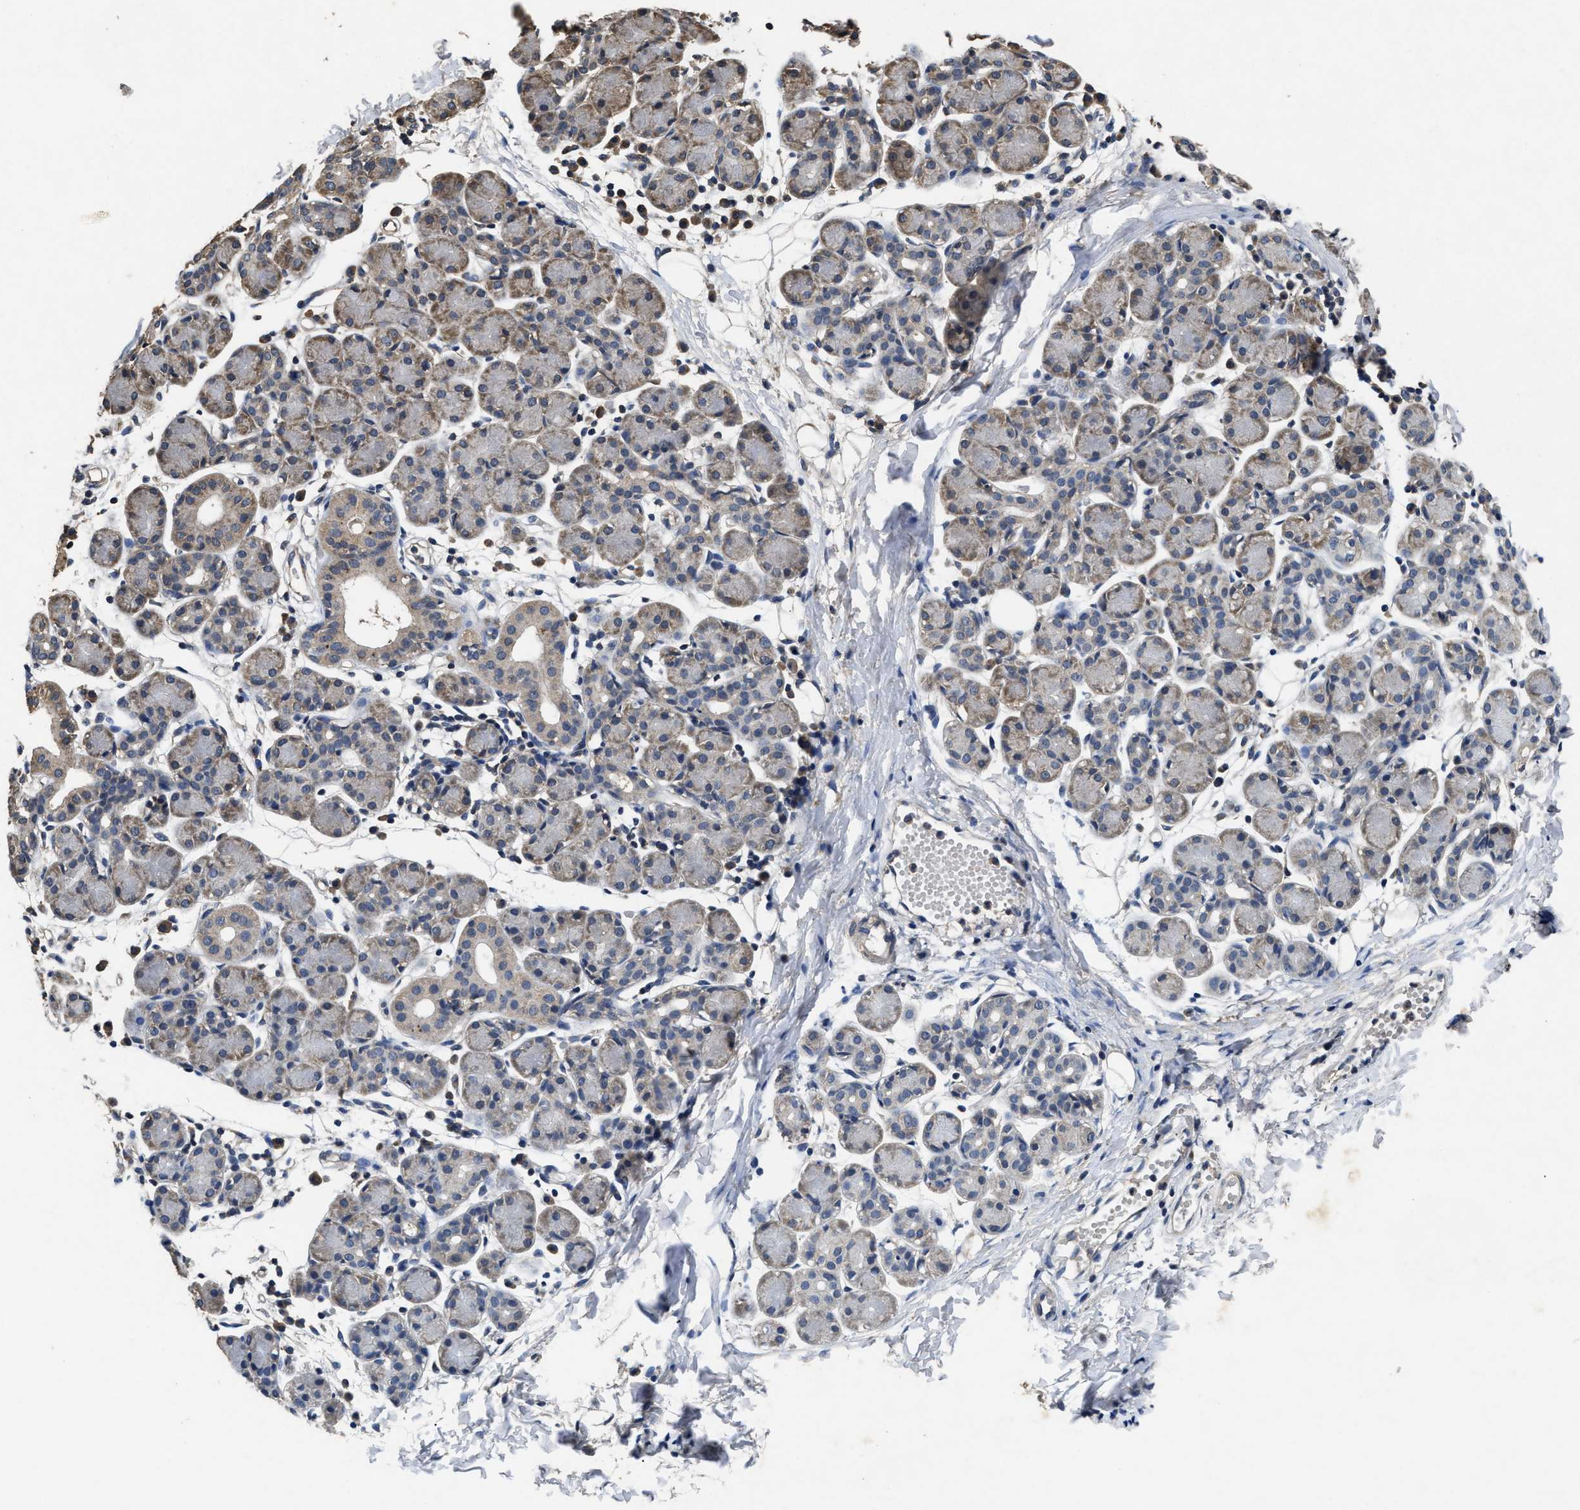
{"staining": {"intensity": "weak", "quantity": "25%-75%", "location": "cytoplasmic/membranous"}, "tissue": "salivary gland", "cell_type": "Glandular cells", "image_type": "normal", "snomed": [{"axis": "morphology", "description": "Normal tissue, NOS"}, {"axis": "morphology", "description": "Inflammation, NOS"}, {"axis": "topography", "description": "Lymph node"}, {"axis": "topography", "description": "Salivary gland"}], "caption": "Protein staining exhibits weak cytoplasmic/membranous positivity in approximately 25%-75% of glandular cells in normal salivary gland.", "gene": "PDAP1", "patient": {"sex": "male", "age": 3}}